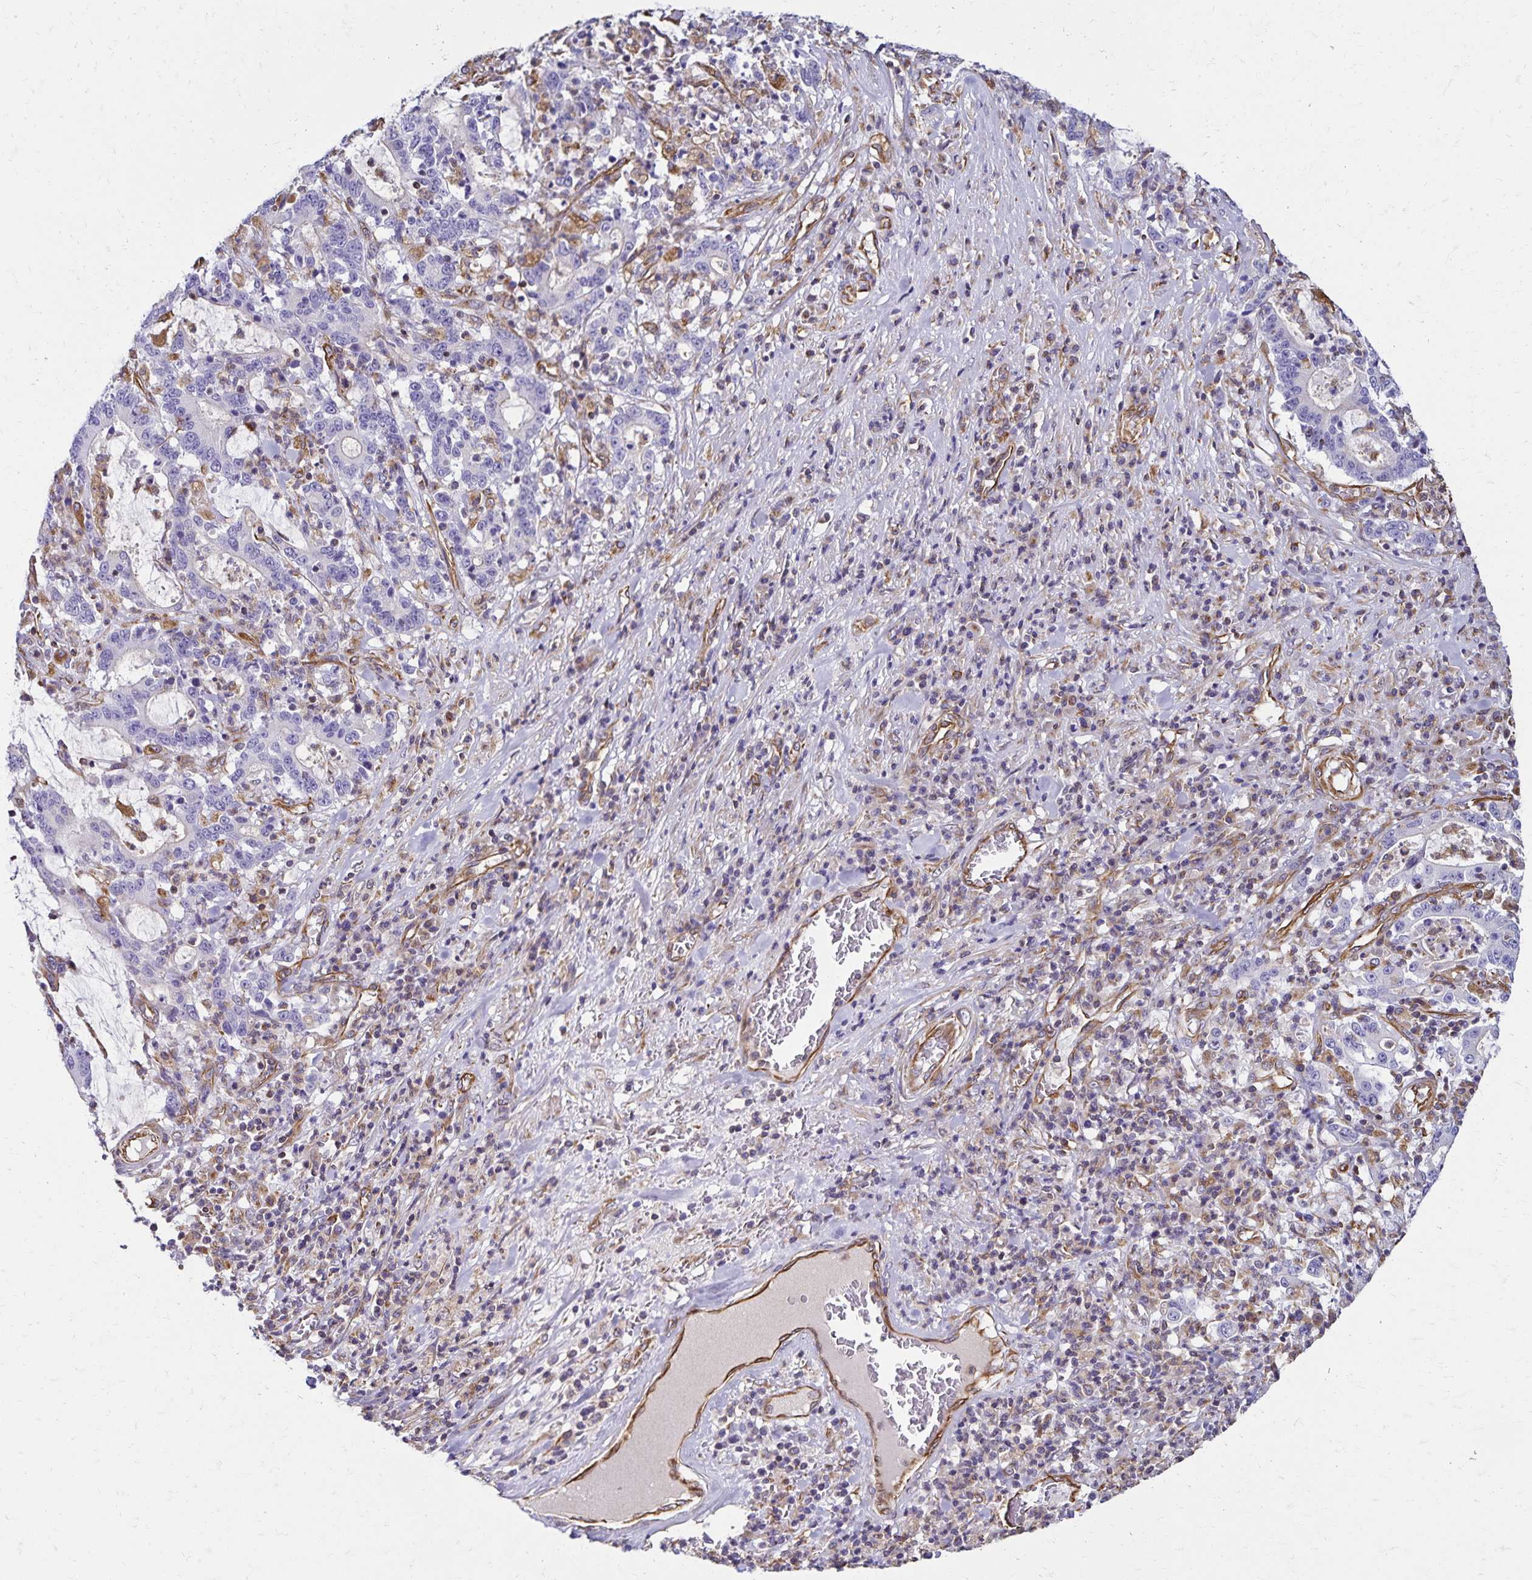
{"staining": {"intensity": "negative", "quantity": "none", "location": "none"}, "tissue": "stomach cancer", "cell_type": "Tumor cells", "image_type": "cancer", "snomed": [{"axis": "morphology", "description": "Adenocarcinoma, NOS"}, {"axis": "topography", "description": "Stomach, upper"}], "caption": "Immunohistochemistry of adenocarcinoma (stomach) exhibits no expression in tumor cells.", "gene": "TRPV6", "patient": {"sex": "male", "age": 68}}